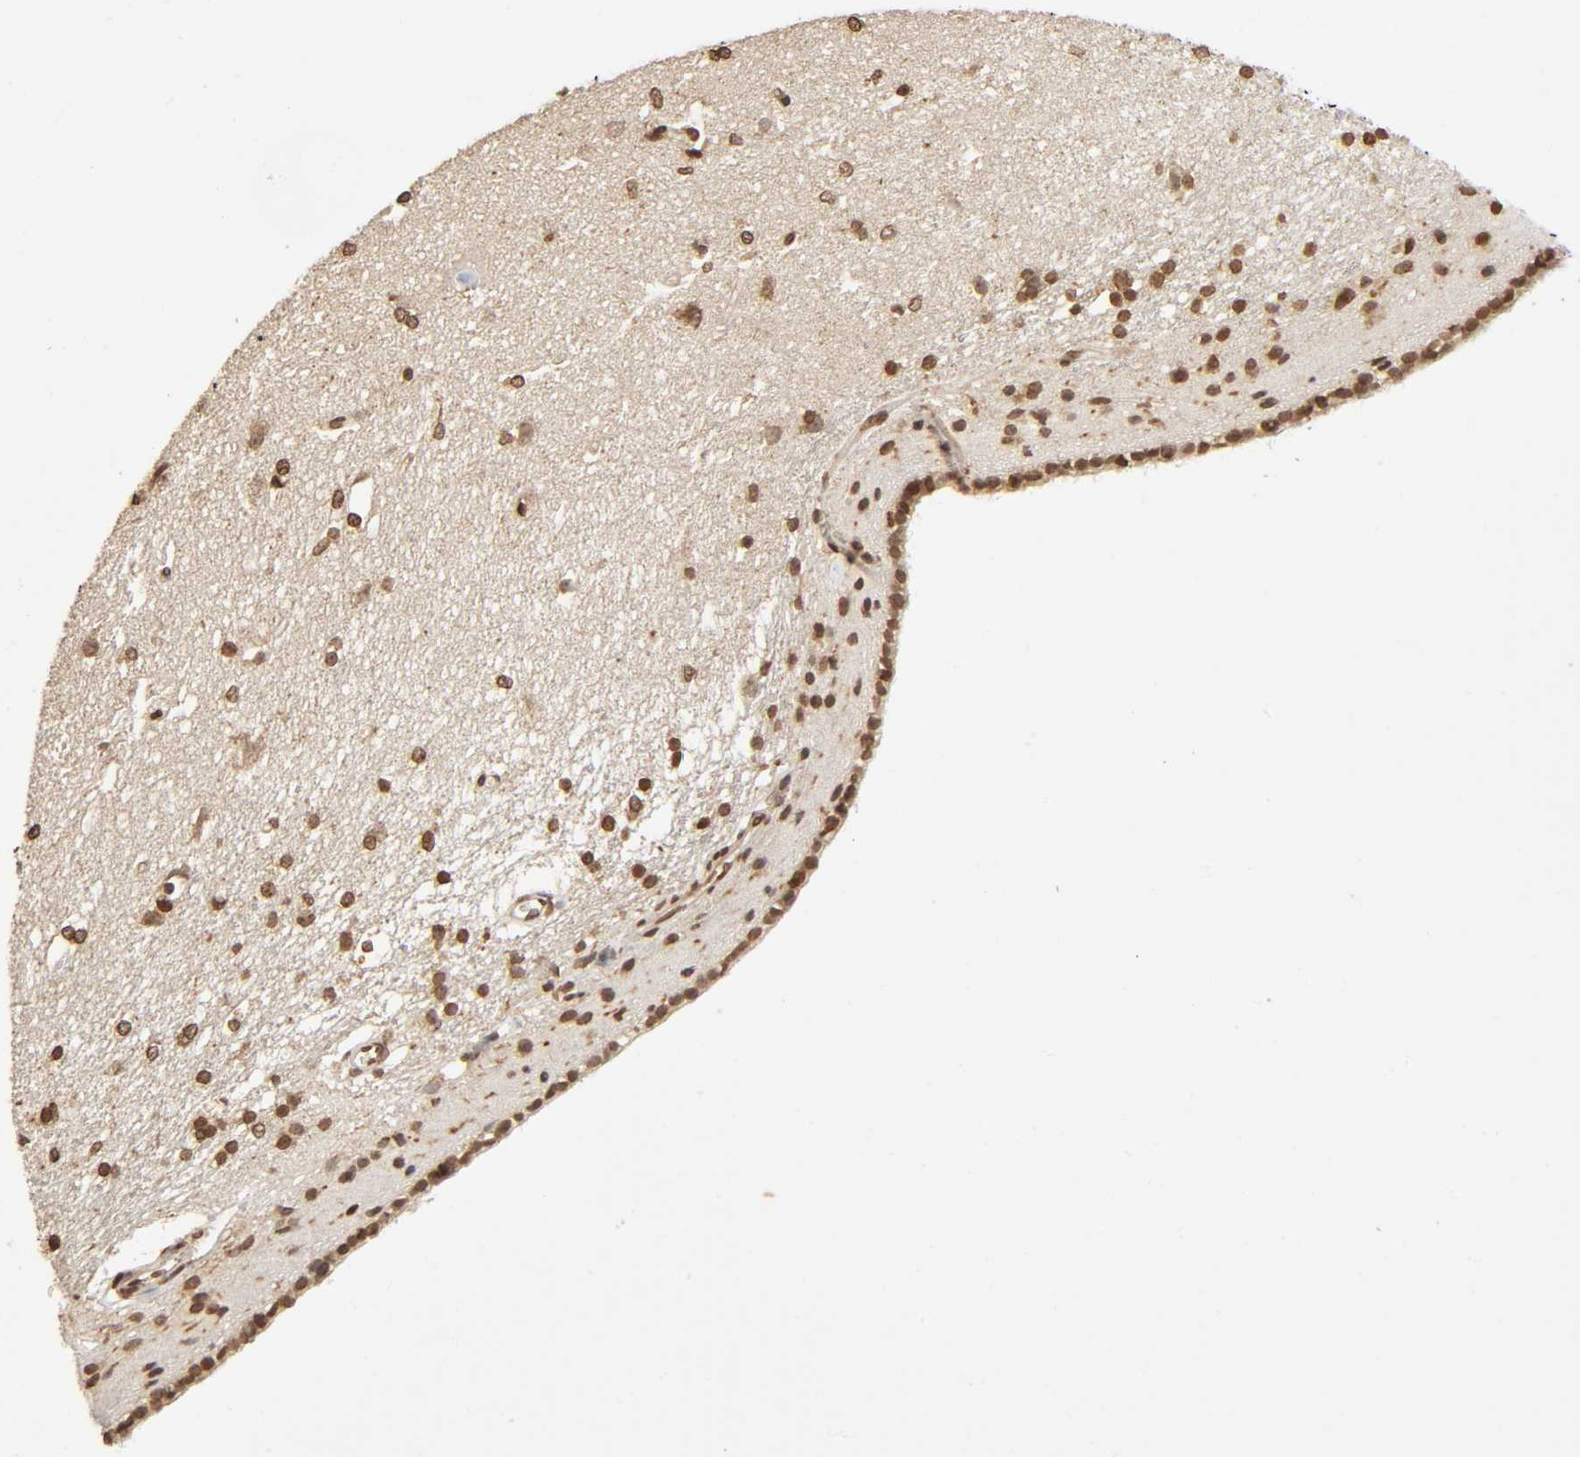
{"staining": {"intensity": "moderate", "quantity": ">75%", "location": "nuclear"}, "tissue": "caudate", "cell_type": "Glial cells", "image_type": "normal", "snomed": [{"axis": "morphology", "description": "Normal tissue, NOS"}, {"axis": "topography", "description": "Lateral ventricle wall"}], "caption": "A histopathology image of human caudate stained for a protein reveals moderate nuclear brown staining in glial cells.", "gene": "MLLT6", "patient": {"sex": "female", "age": 19}}